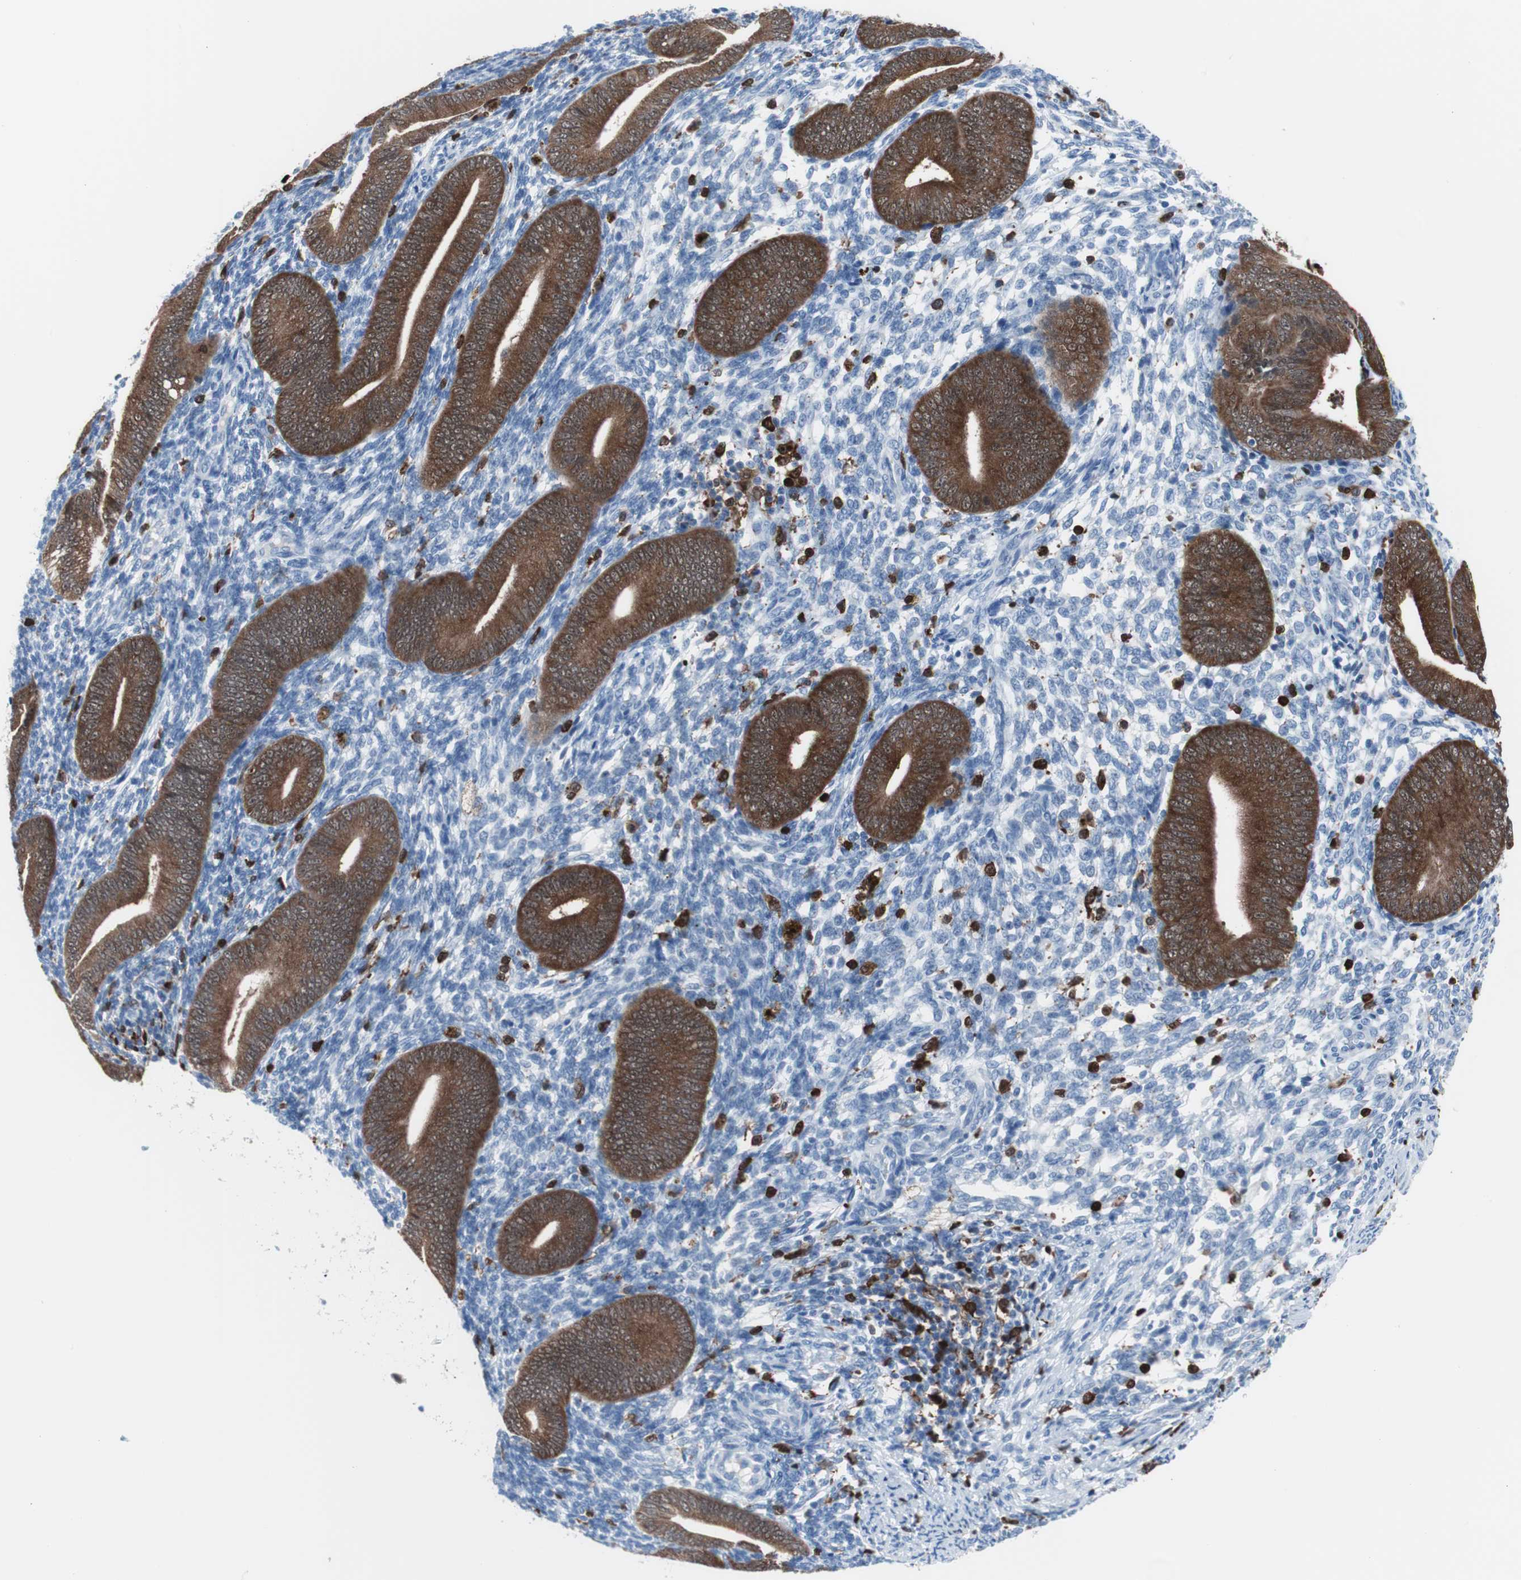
{"staining": {"intensity": "weak", "quantity": "<25%", "location": "cytoplasmic/membranous"}, "tissue": "endometrium", "cell_type": "Cells in endometrial stroma", "image_type": "normal", "snomed": [{"axis": "morphology", "description": "Normal tissue, NOS"}, {"axis": "topography", "description": "Uterus"}, {"axis": "topography", "description": "Endometrium"}], "caption": "A high-resolution image shows immunohistochemistry staining of normal endometrium, which displays no significant expression in cells in endometrial stroma. (DAB immunohistochemistry, high magnification).", "gene": "SYK", "patient": {"sex": "female", "age": 33}}